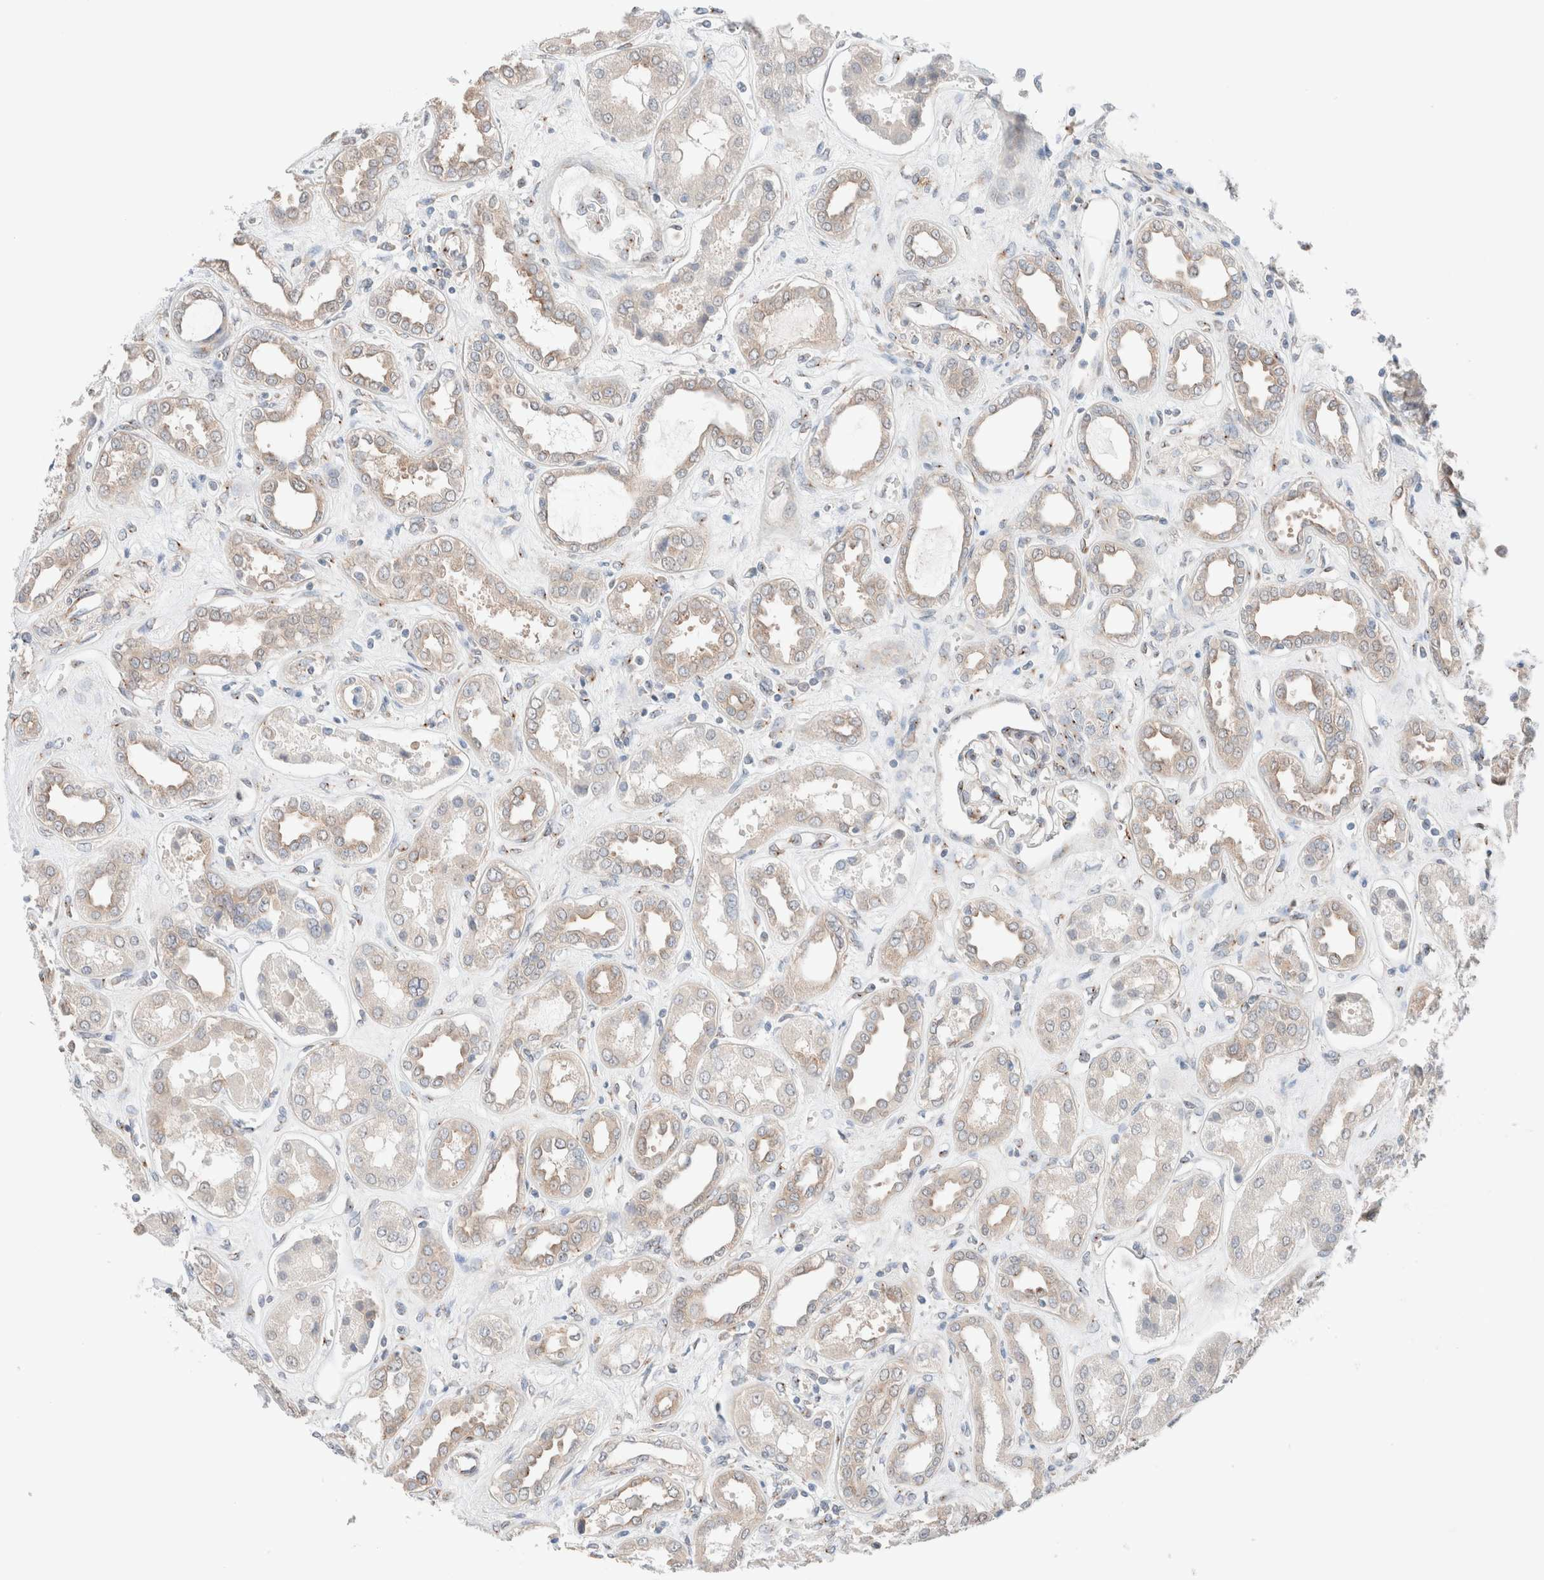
{"staining": {"intensity": "weak", "quantity": "25%-75%", "location": "cytoplasmic/membranous"}, "tissue": "kidney", "cell_type": "Cells in glomeruli", "image_type": "normal", "snomed": [{"axis": "morphology", "description": "Normal tissue, NOS"}, {"axis": "topography", "description": "Kidney"}], "caption": "Kidney stained with IHC demonstrates weak cytoplasmic/membranous staining in about 25%-75% of cells in glomeruli.", "gene": "CASC3", "patient": {"sex": "male", "age": 59}}